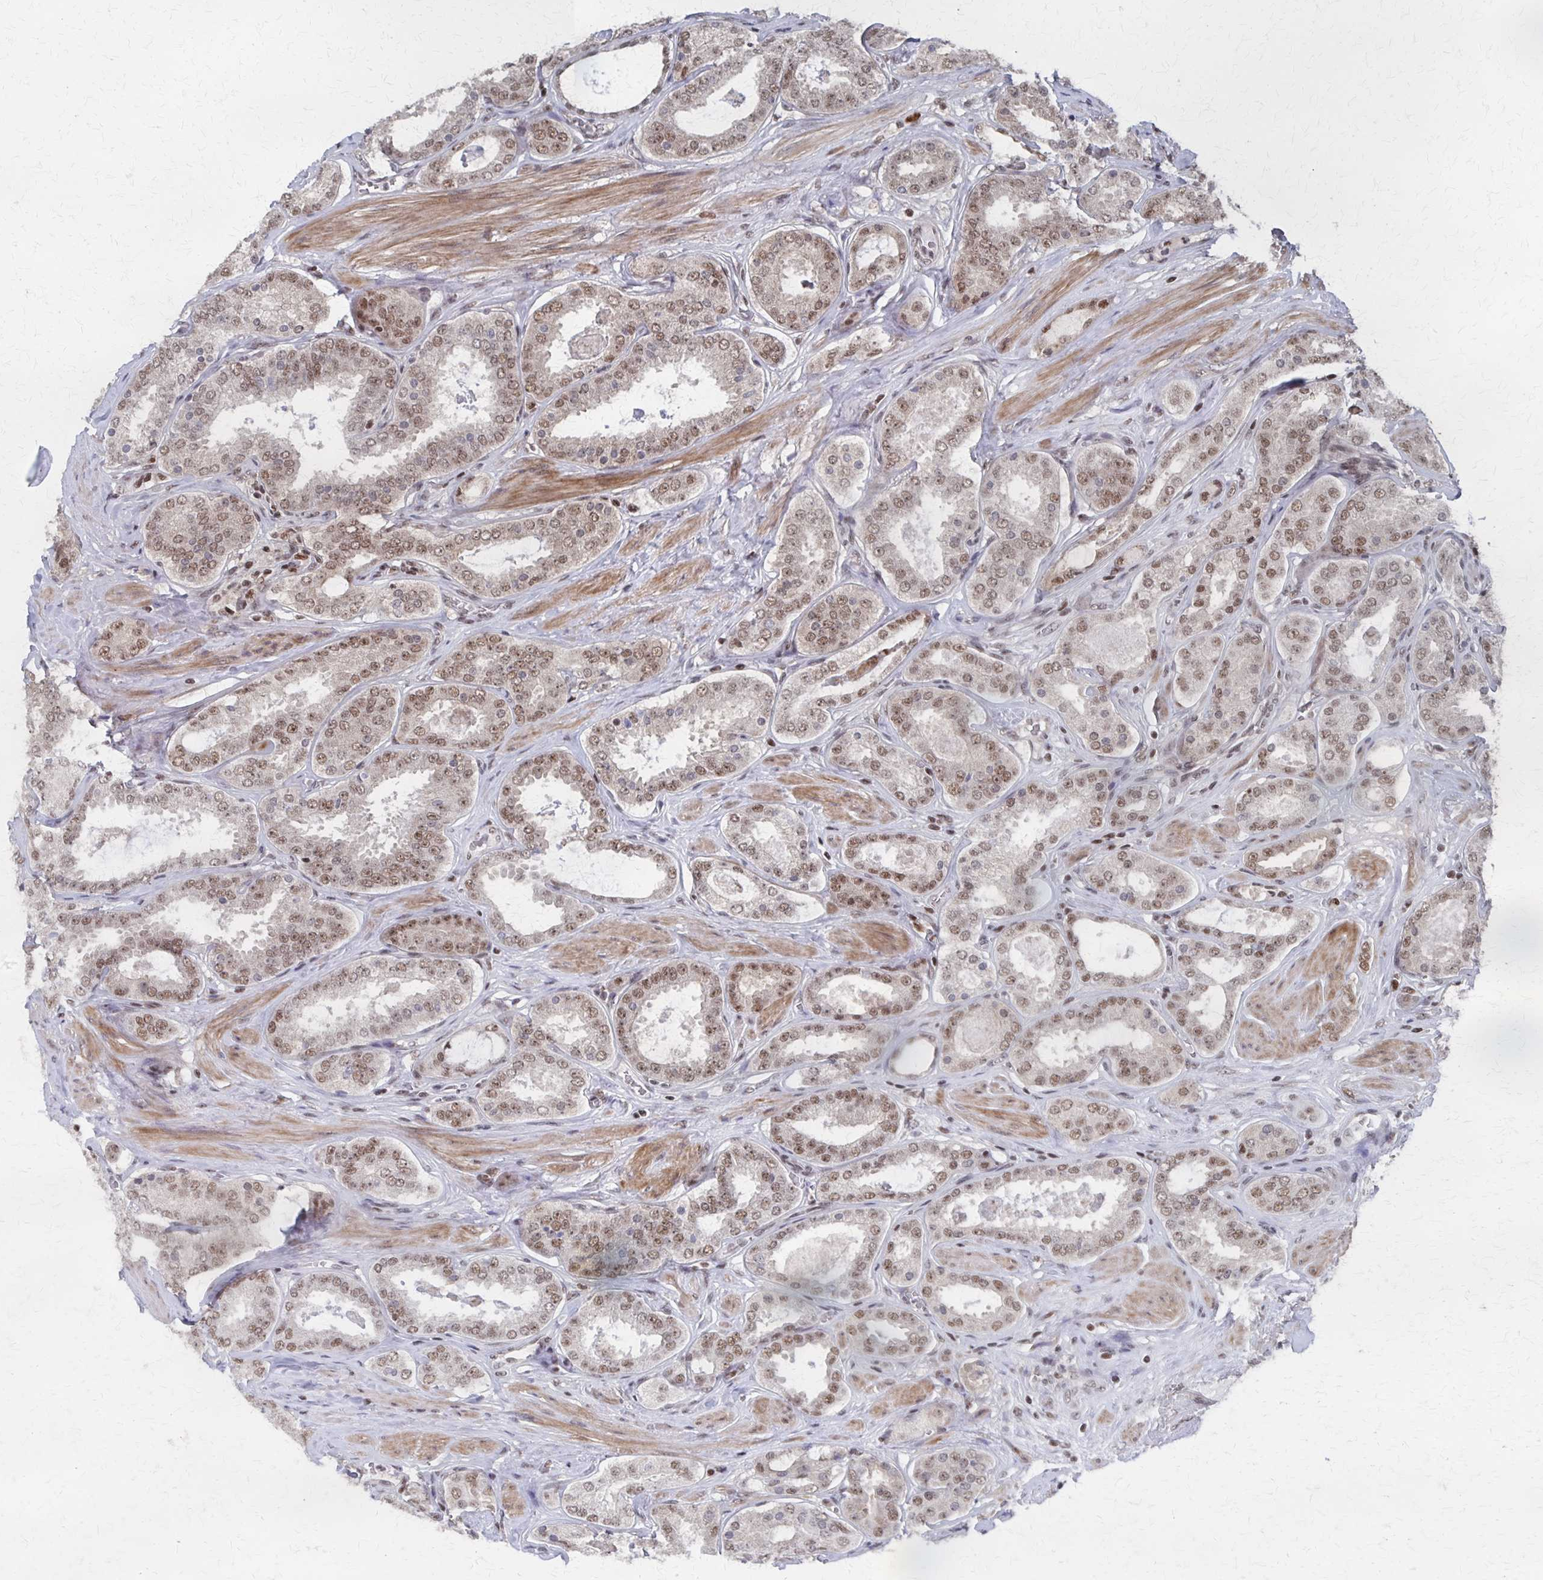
{"staining": {"intensity": "weak", "quantity": "25%-75%", "location": "nuclear"}, "tissue": "prostate cancer", "cell_type": "Tumor cells", "image_type": "cancer", "snomed": [{"axis": "morphology", "description": "Adenocarcinoma, High grade"}, {"axis": "topography", "description": "Prostate"}], "caption": "Tumor cells display low levels of weak nuclear staining in approximately 25%-75% of cells in prostate cancer.", "gene": "GTF2B", "patient": {"sex": "male", "age": 63}}